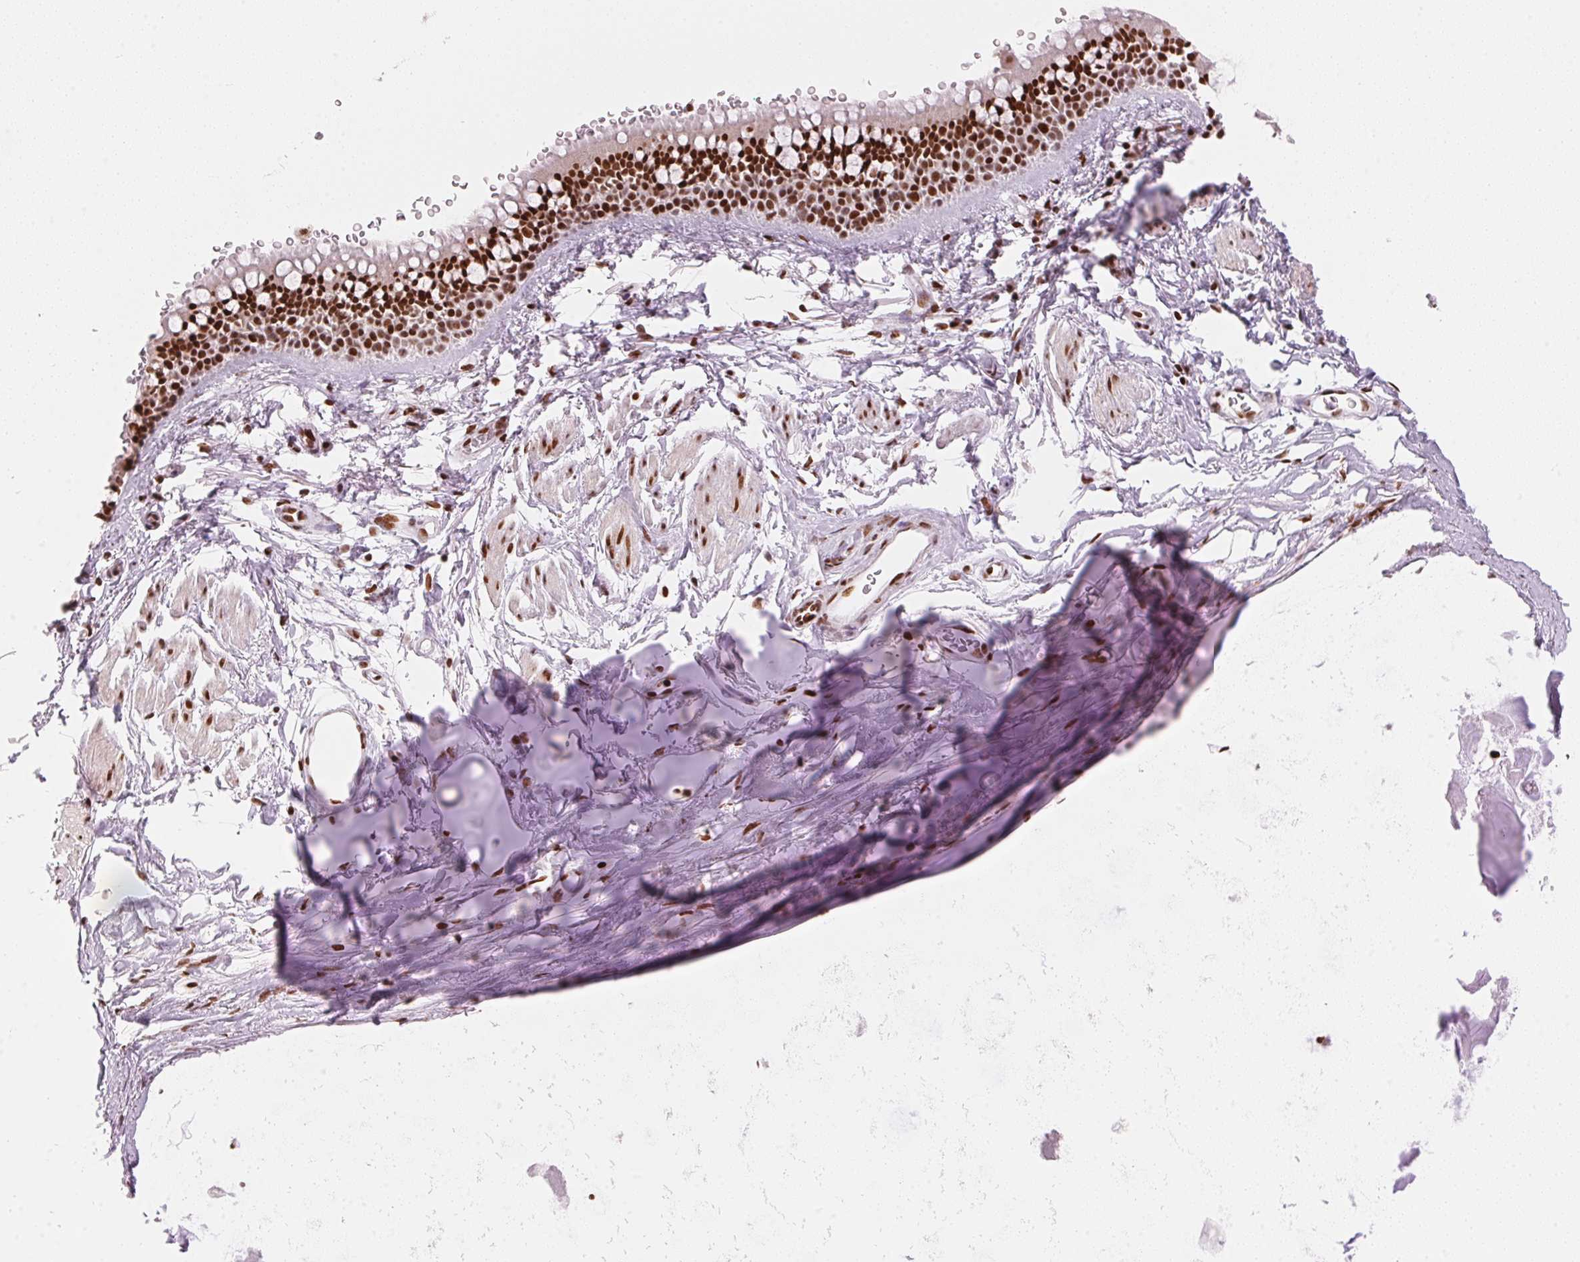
{"staining": {"intensity": "strong", "quantity": ">75%", "location": "nuclear"}, "tissue": "bronchus", "cell_type": "Respiratory epithelial cells", "image_type": "normal", "snomed": [{"axis": "morphology", "description": "Normal tissue, NOS"}, {"axis": "topography", "description": "Lymph node"}, {"axis": "topography", "description": "Cartilage tissue"}, {"axis": "topography", "description": "Bronchus"}], "caption": "Protein expression analysis of unremarkable human bronchus reveals strong nuclear expression in about >75% of respiratory epithelial cells.", "gene": "NXF1", "patient": {"sex": "female", "age": 70}}